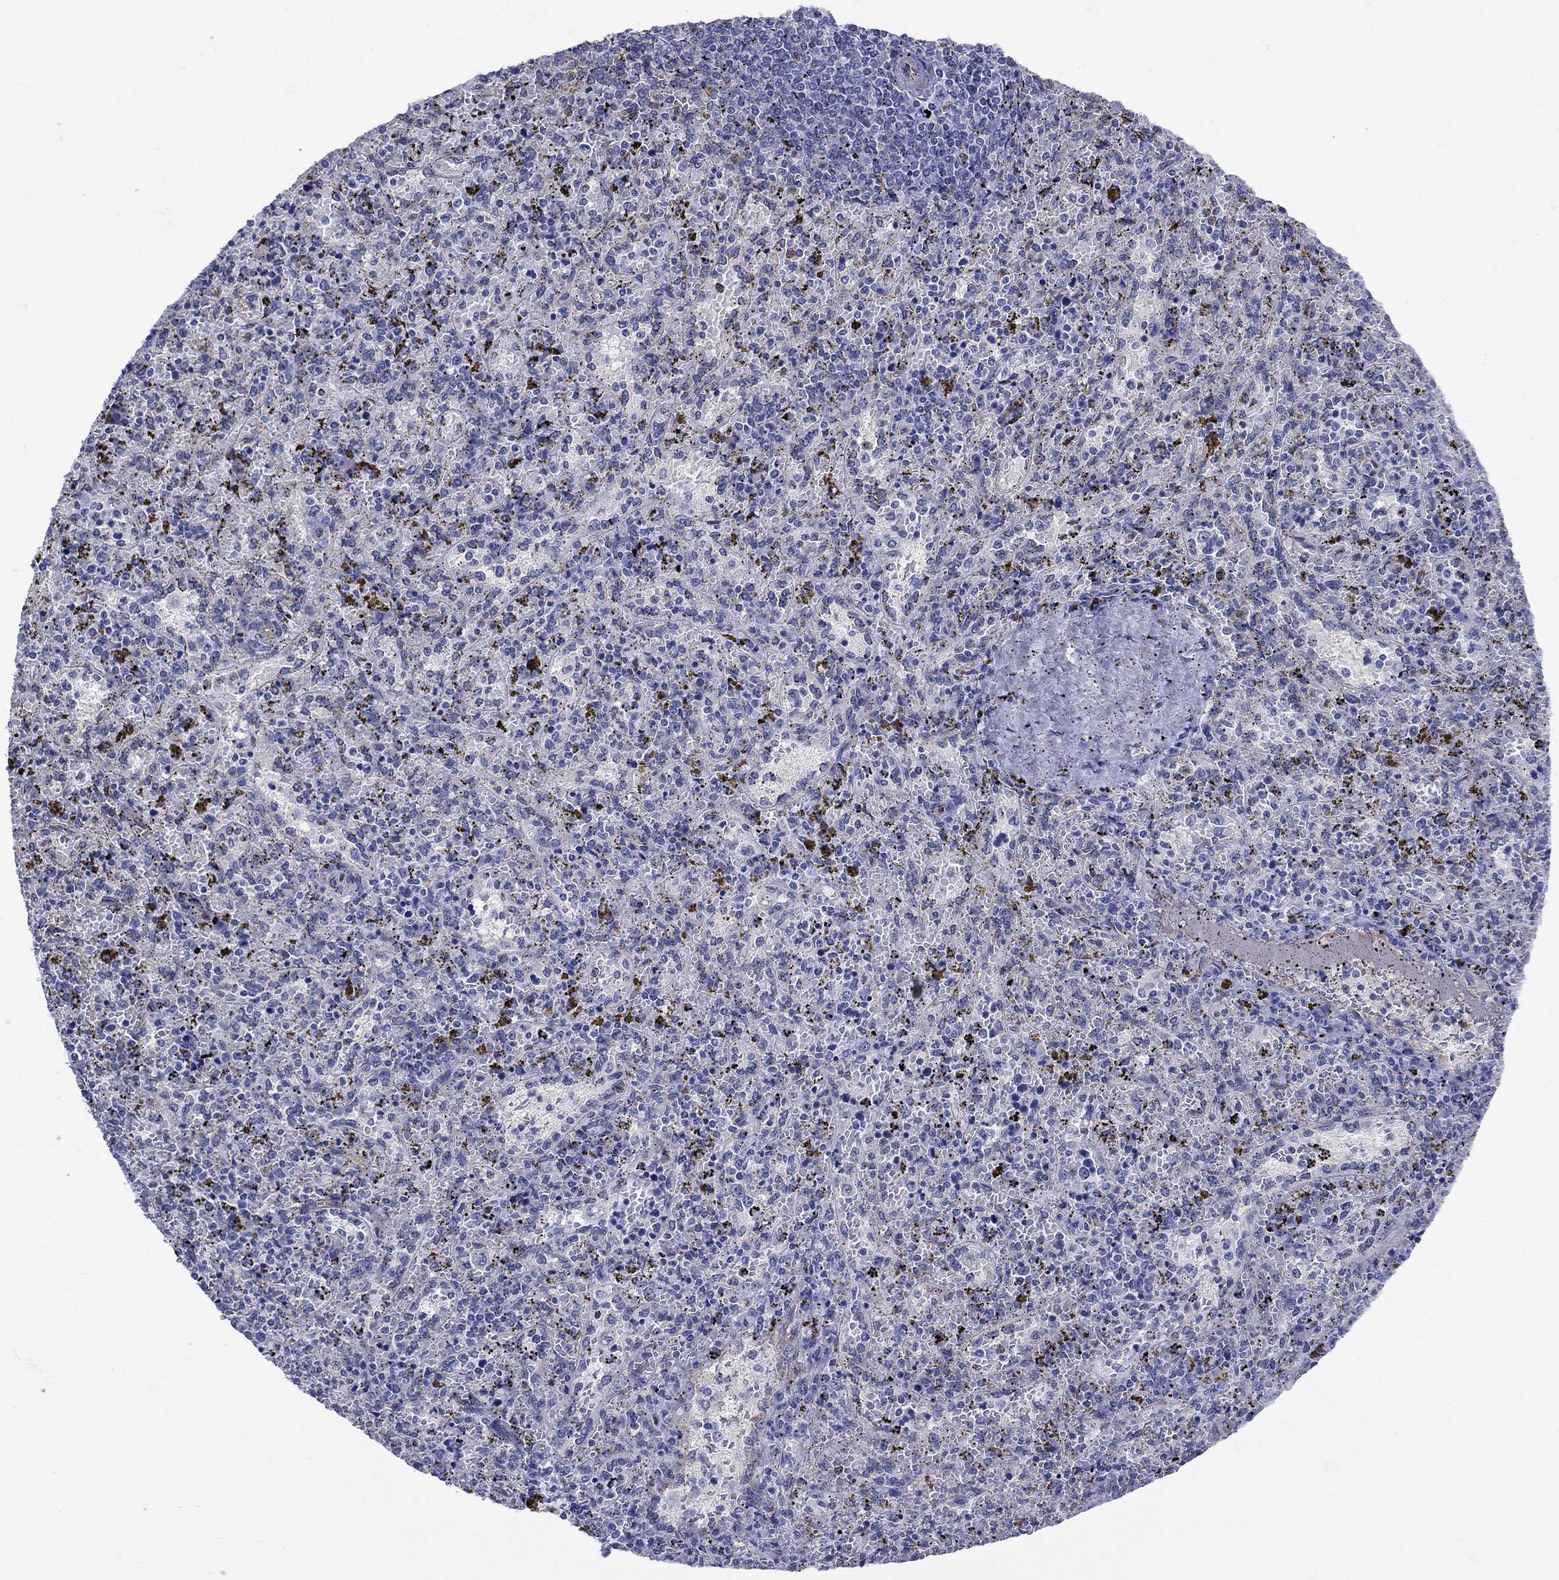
{"staining": {"intensity": "negative", "quantity": "none", "location": "none"}, "tissue": "spleen", "cell_type": "Cells in red pulp", "image_type": "normal", "snomed": [{"axis": "morphology", "description": "Normal tissue, NOS"}, {"axis": "topography", "description": "Spleen"}], "caption": "The IHC micrograph has no significant expression in cells in red pulp of spleen. (Stains: DAB (3,3'-diaminobenzidine) immunohistochemistry with hematoxylin counter stain, Microscopy: brightfield microscopy at high magnification).", "gene": "SMCP", "patient": {"sex": "female", "age": 50}}